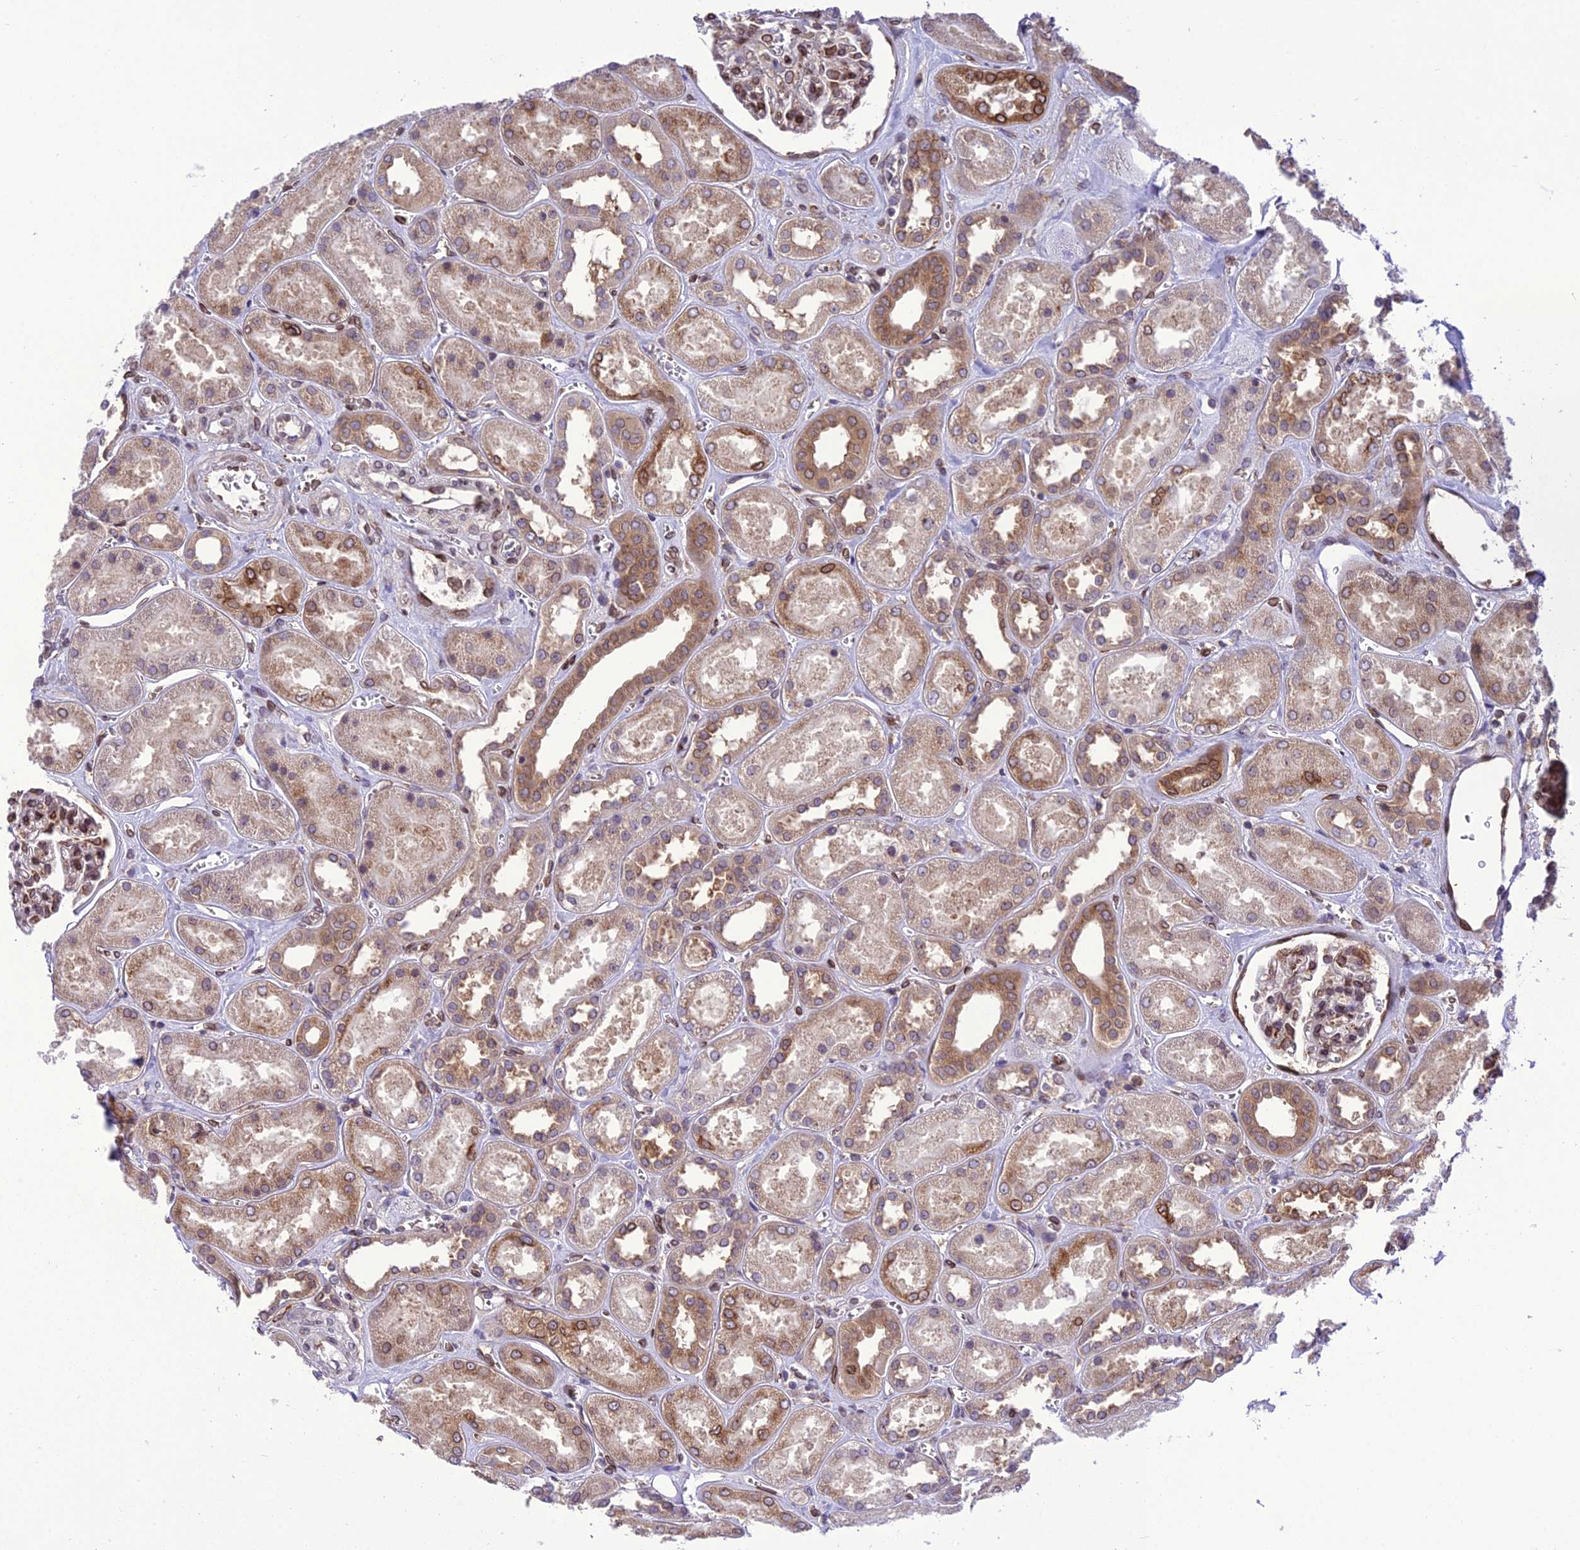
{"staining": {"intensity": "moderate", "quantity": "25%-75%", "location": "cytoplasmic/membranous"}, "tissue": "kidney", "cell_type": "Cells in glomeruli", "image_type": "normal", "snomed": [{"axis": "morphology", "description": "Normal tissue, NOS"}, {"axis": "morphology", "description": "Adenocarcinoma, NOS"}, {"axis": "topography", "description": "Kidney"}], "caption": "A medium amount of moderate cytoplasmic/membranous staining is appreciated in about 25%-75% of cells in glomeruli in normal kidney. The staining was performed using DAB to visualize the protein expression in brown, while the nuclei were stained in blue with hematoxylin (Magnification: 20x).", "gene": "DHCR7", "patient": {"sex": "female", "age": 68}}